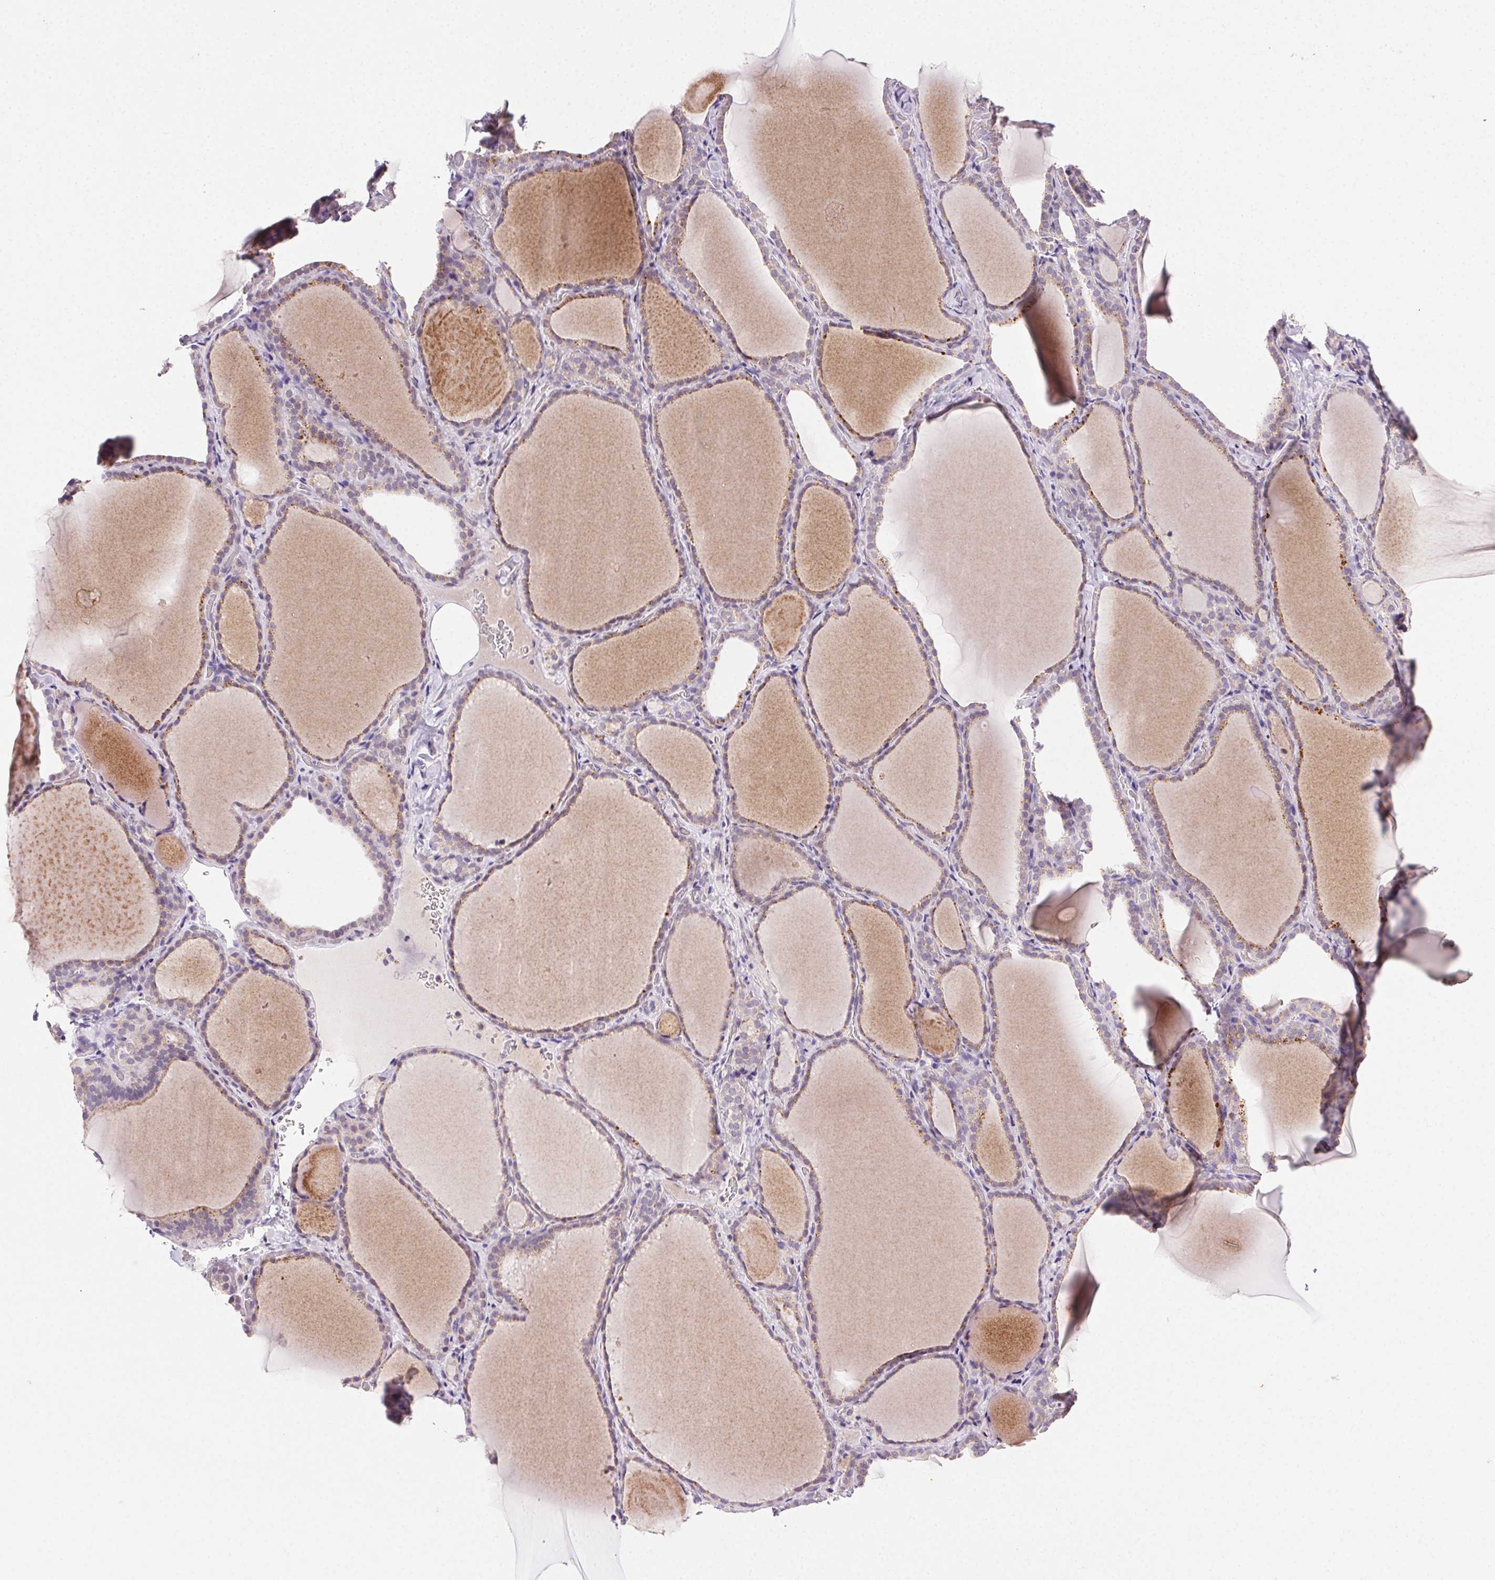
{"staining": {"intensity": "weak", "quantity": "<25%", "location": "cytoplasmic/membranous"}, "tissue": "thyroid gland", "cell_type": "Glandular cells", "image_type": "normal", "snomed": [{"axis": "morphology", "description": "Normal tissue, NOS"}, {"axis": "topography", "description": "Thyroid gland"}], "caption": "Immunohistochemistry micrograph of benign thyroid gland: human thyroid gland stained with DAB (3,3'-diaminobenzidine) exhibits no significant protein staining in glandular cells.", "gene": "AKAP5", "patient": {"sex": "female", "age": 22}}